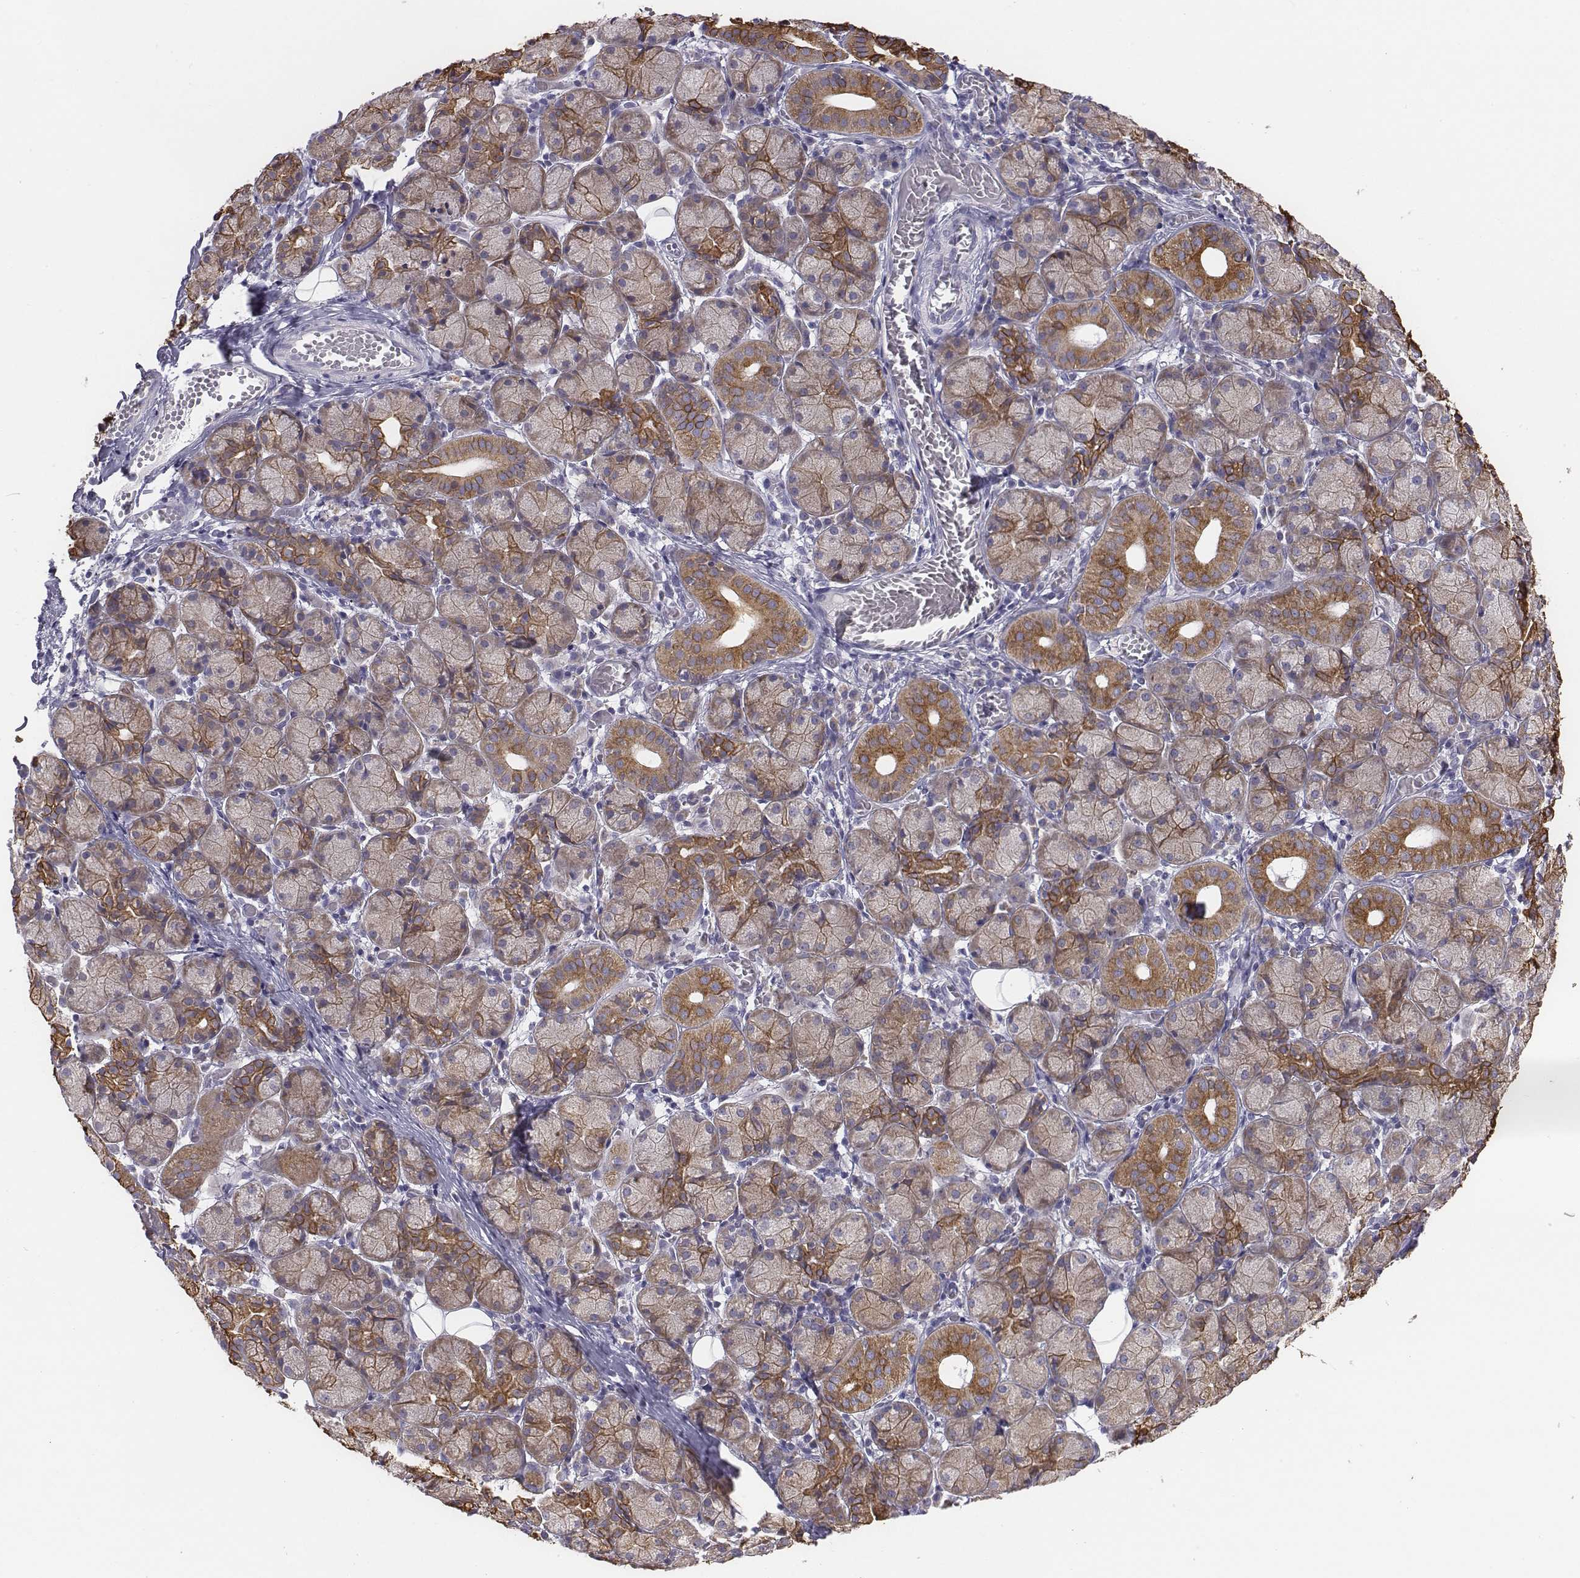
{"staining": {"intensity": "moderate", "quantity": "<25%", "location": "cytoplasmic/membranous"}, "tissue": "salivary gland", "cell_type": "Glandular cells", "image_type": "normal", "snomed": [{"axis": "morphology", "description": "Normal tissue, NOS"}, {"axis": "topography", "description": "Salivary gland"}, {"axis": "topography", "description": "Peripheral nerve tissue"}], "caption": "The immunohistochemical stain highlights moderate cytoplasmic/membranous positivity in glandular cells of unremarkable salivary gland.", "gene": "CHST14", "patient": {"sex": "female", "age": 24}}